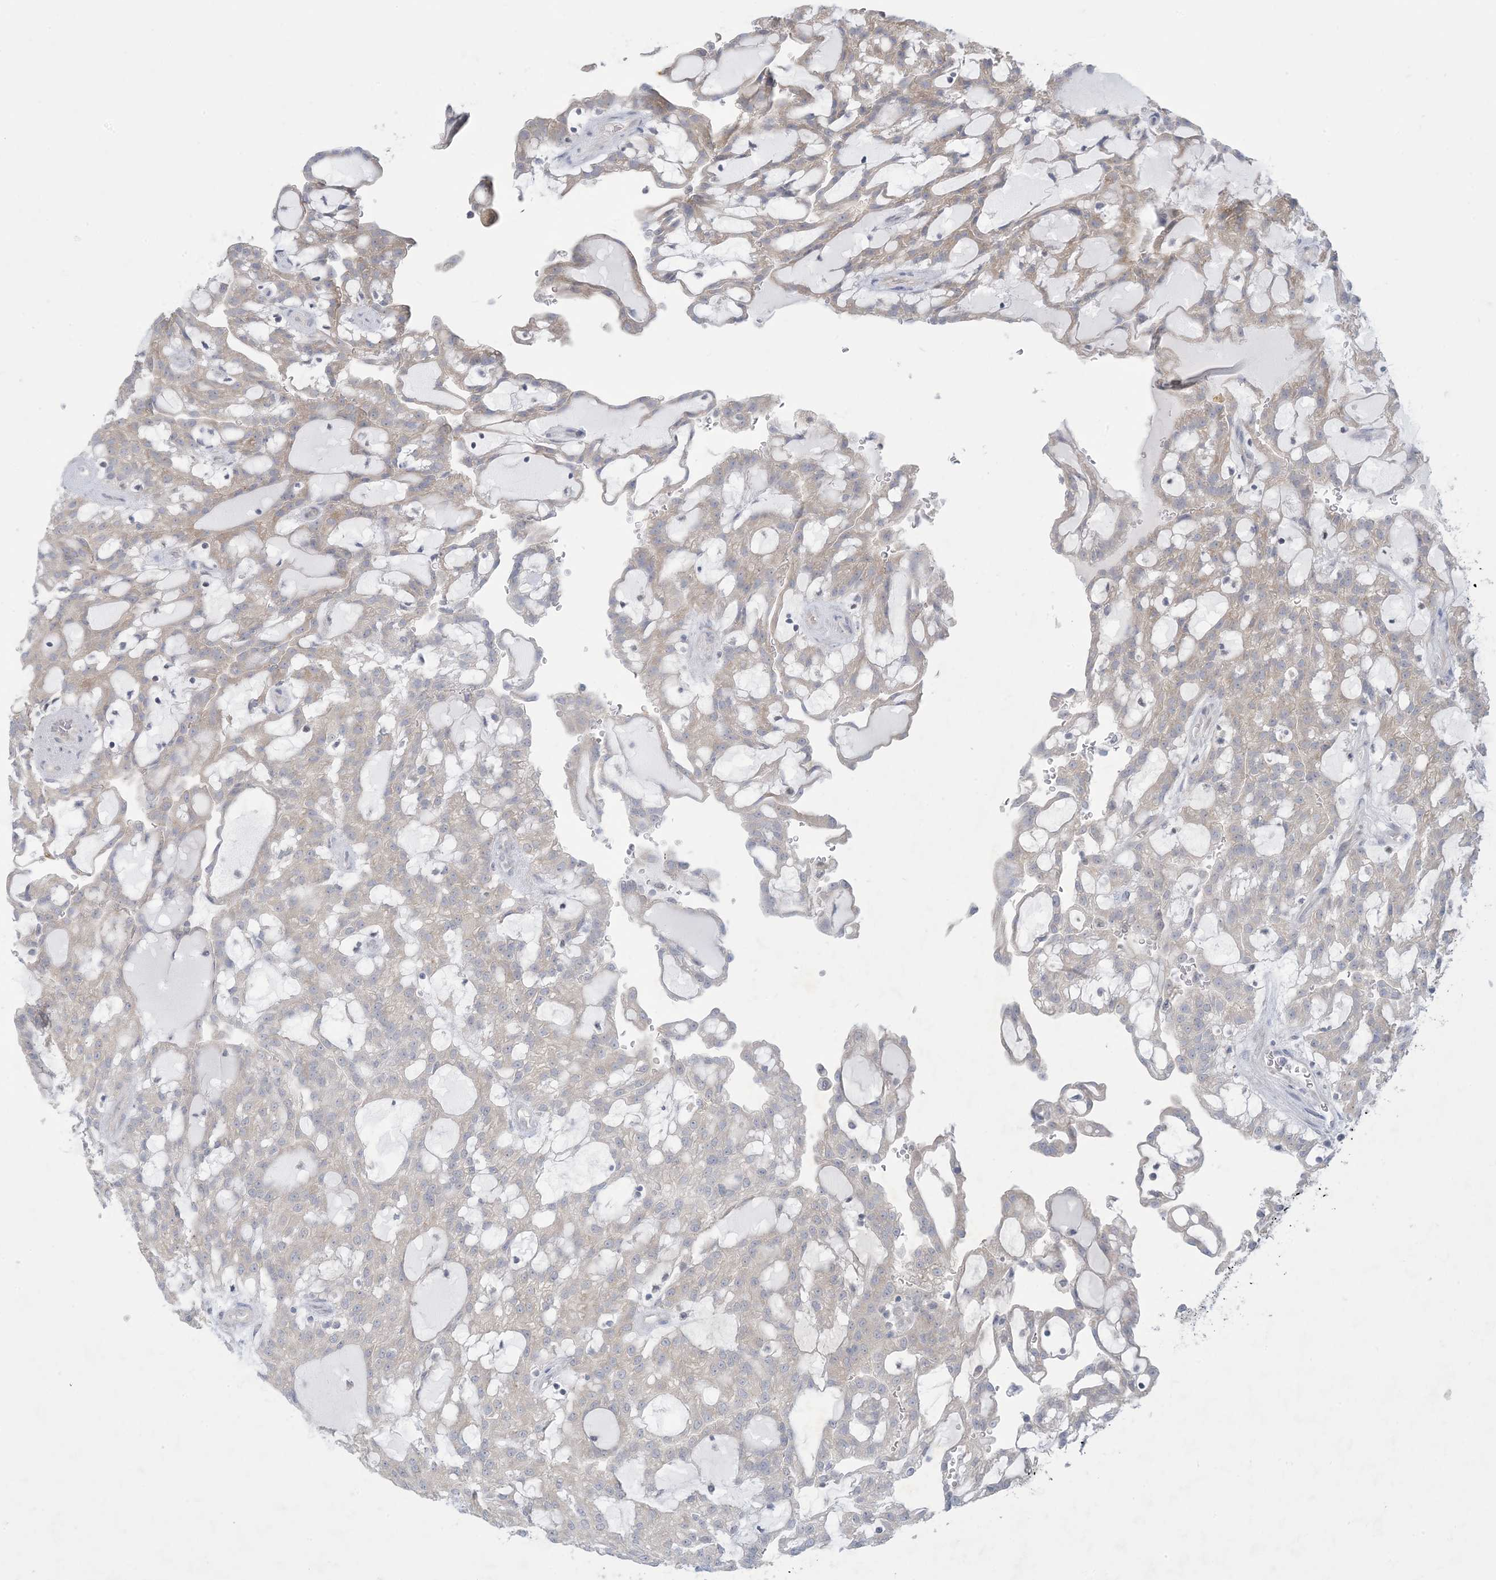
{"staining": {"intensity": "weak", "quantity": "25%-75%", "location": "cytoplasmic/membranous"}, "tissue": "renal cancer", "cell_type": "Tumor cells", "image_type": "cancer", "snomed": [{"axis": "morphology", "description": "Adenocarcinoma, NOS"}, {"axis": "topography", "description": "Kidney"}], "caption": "Protein expression analysis of human adenocarcinoma (renal) reveals weak cytoplasmic/membranous staining in approximately 25%-75% of tumor cells.", "gene": "KIF3A", "patient": {"sex": "male", "age": 63}}